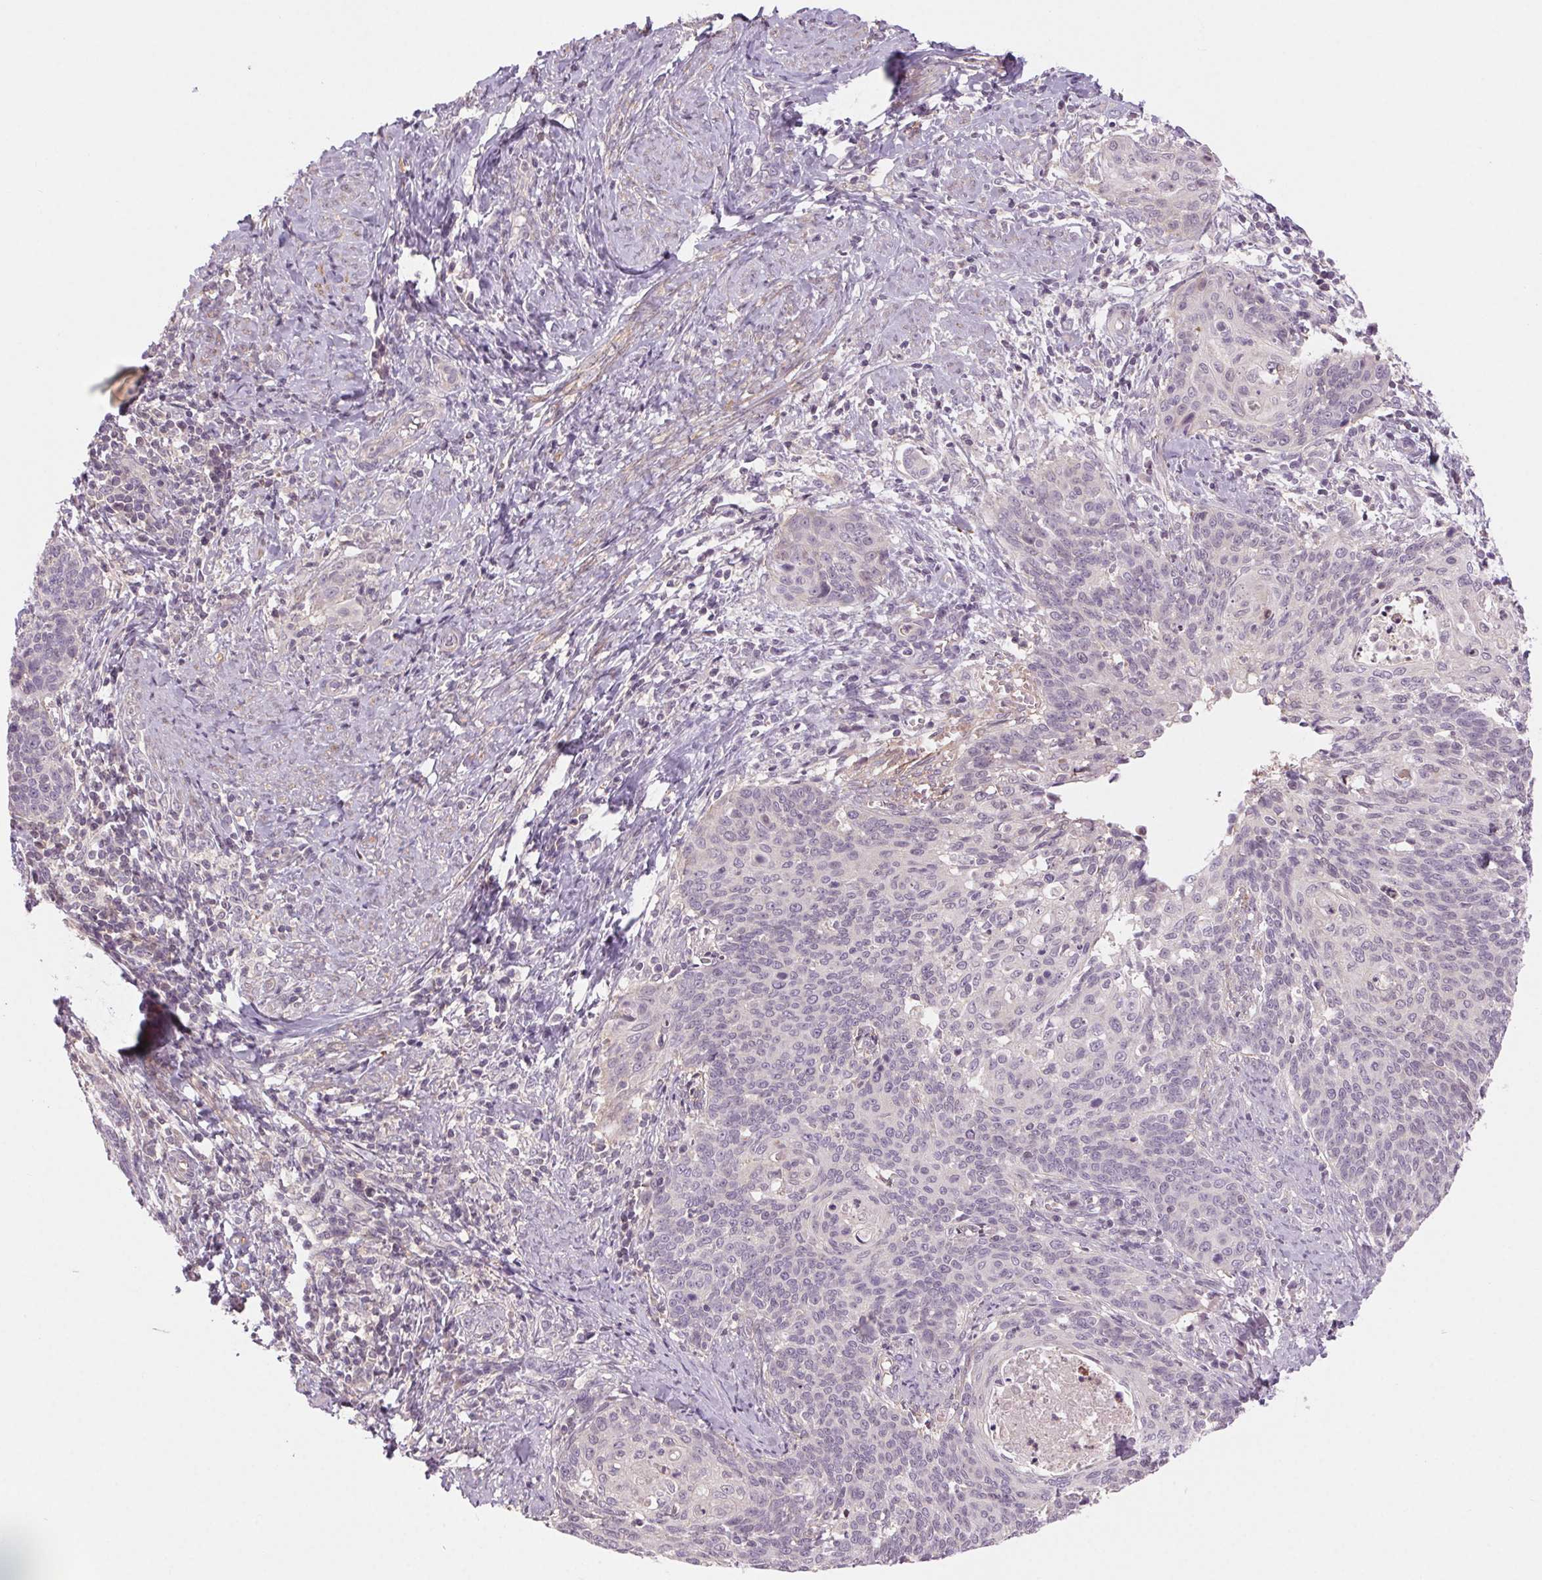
{"staining": {"intensity": "negative", "quantity": "none", "location": "none"}, "tissue": "cervical cancer", "cell_type": "Tumor cells", "image_type": "cancer", "snomed": [{"axis": "morphology", "description": "Normal tissue, NOS"}, {"axis": "morphology", "description": "Squamous cell carcinoma, NOS"}, {"axis": "topography", "description": "Cervix"}], "caption": "Protein analysis of squamous cell carcinoma (cervical) exhibits no significant staining in tumor cells. (Immunohistochemistry, brightfield microscopy, high magnification).", "gene": "HHLA2", "patient": {"sex": "female", "age": 39}}